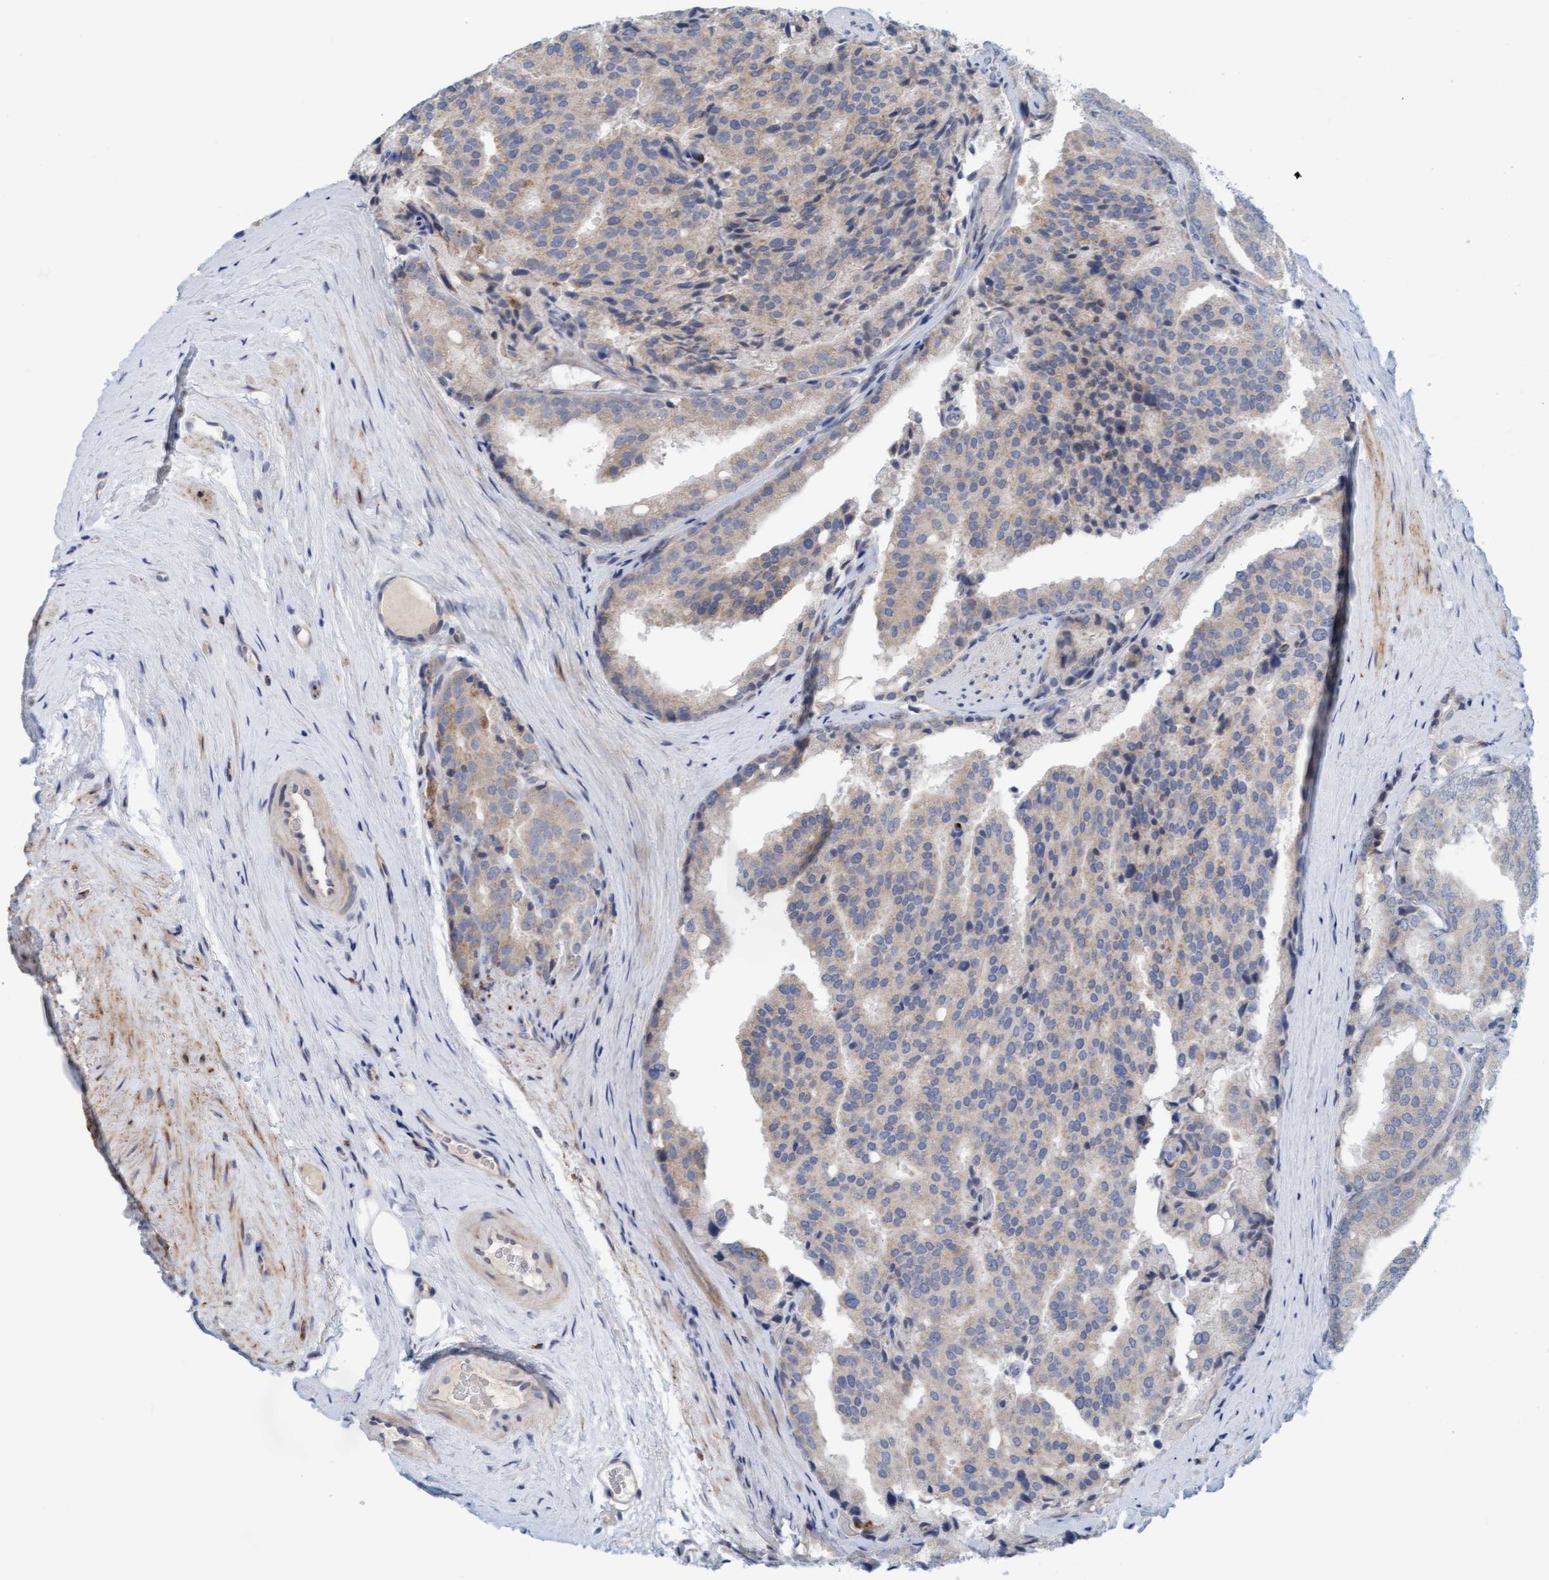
{"staining": {"intensity": "weak", "quantity": "<25%", "location": "cytoplasmic/membranous"}, "tissue": "prostate cancer", "cell_type": "Tumor cells", "image_type": "cancer", "snomed": [{"axis": "morphology", "description": "Adenocarcinoma, High grade"}, {"axis": "topography", "description": "Prostate"}], "caption": "A photomicrograph of adenocarcinoma (high-grade) (prostate) stained for a protein reveals no brown staining in tumor cells. Nuclei are stained in blue.", "gene": "ZC3H3", "patient": {"sex": "male", "age": 50}}